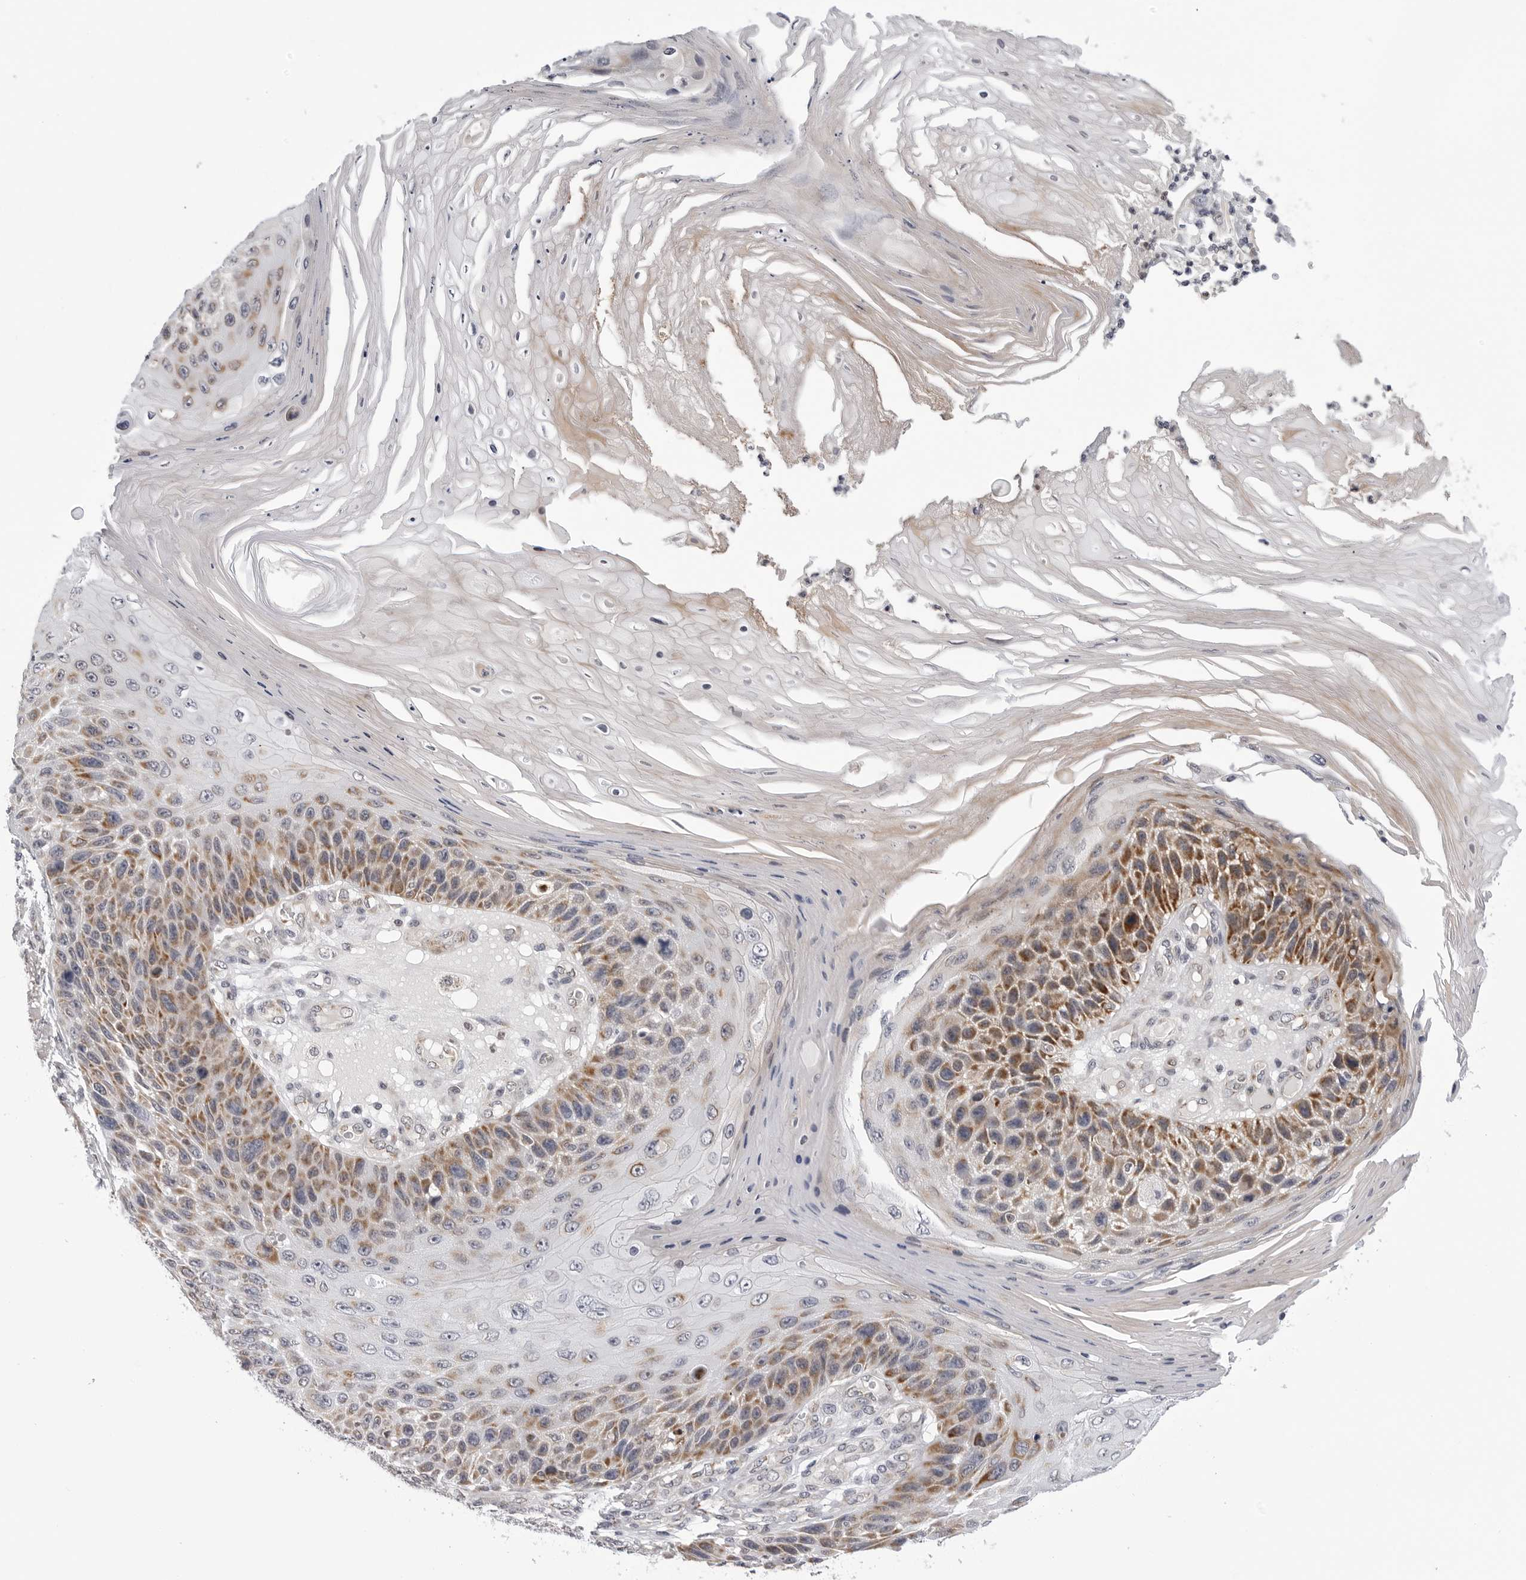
{"staining": {"intensity": "moderate", "quantity": ">75%", "location": "cytoplasmic/membranous"}, "tissue": "skin cancer", "cell_type": "Tumor cells", "image_type": "cancer", "snomed": [{"axis": "morphology", "description": "Squamous cell carcinoma, NOS"}, {"axis": "topography", "description": "Skin"}], "caption": "Moderate cytoplasmic/membranous staining for a protein is seen in about >75% of tumor cells of squamous cell carcinoma (skin) using IHC.", "gene": "CDK20", "patient": {"sex": "female", "age": 88}}